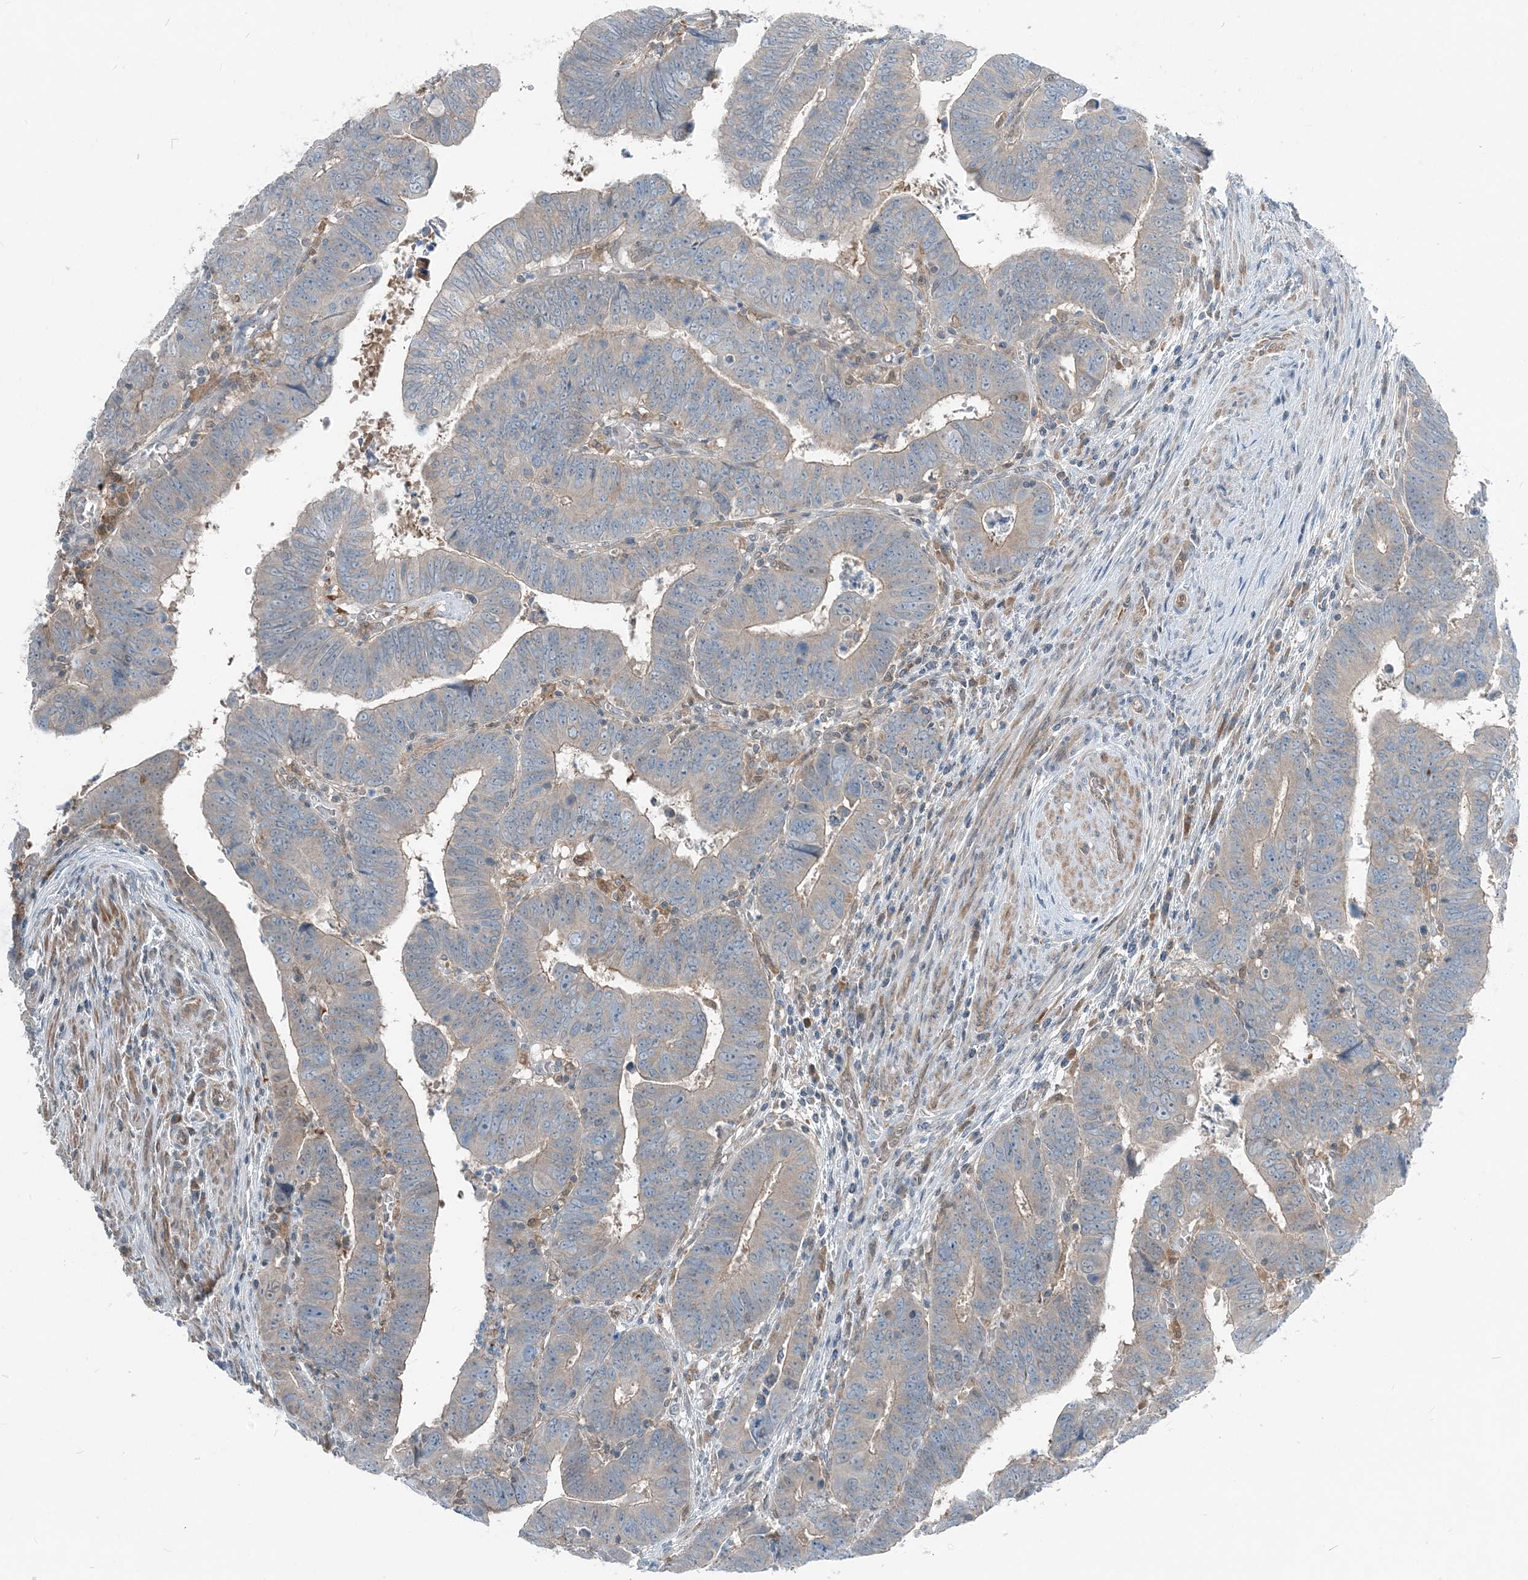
{"staining": {"intensity": "negative", "quantity": "none", "location": "none"}, "tissue": "colorectal cancer", "cell_type": "Tumor cells", "image_type": "cancer", "snomed": [{"axis": "morphology", "description": "Normal tissue, NOS"}, {"axis": "morphology", "description": "Adenocarcinoma, NOS"}, {"axis": "topography", "description": "Rectum"}], "caption": "High power microscopy micrograph of an immunohistochemistry (IHC) micrograph of colorectal adenocarcinoma, revealing no significant positivity in tumor cells. The staining was performed using DAB to visualize the protein expression in brown, while the nuclei were stained in blue with hematoxylin (Magnification: 20x).", "gene": "ARMH1", "patient": {"sex": "female", "age": 65}}